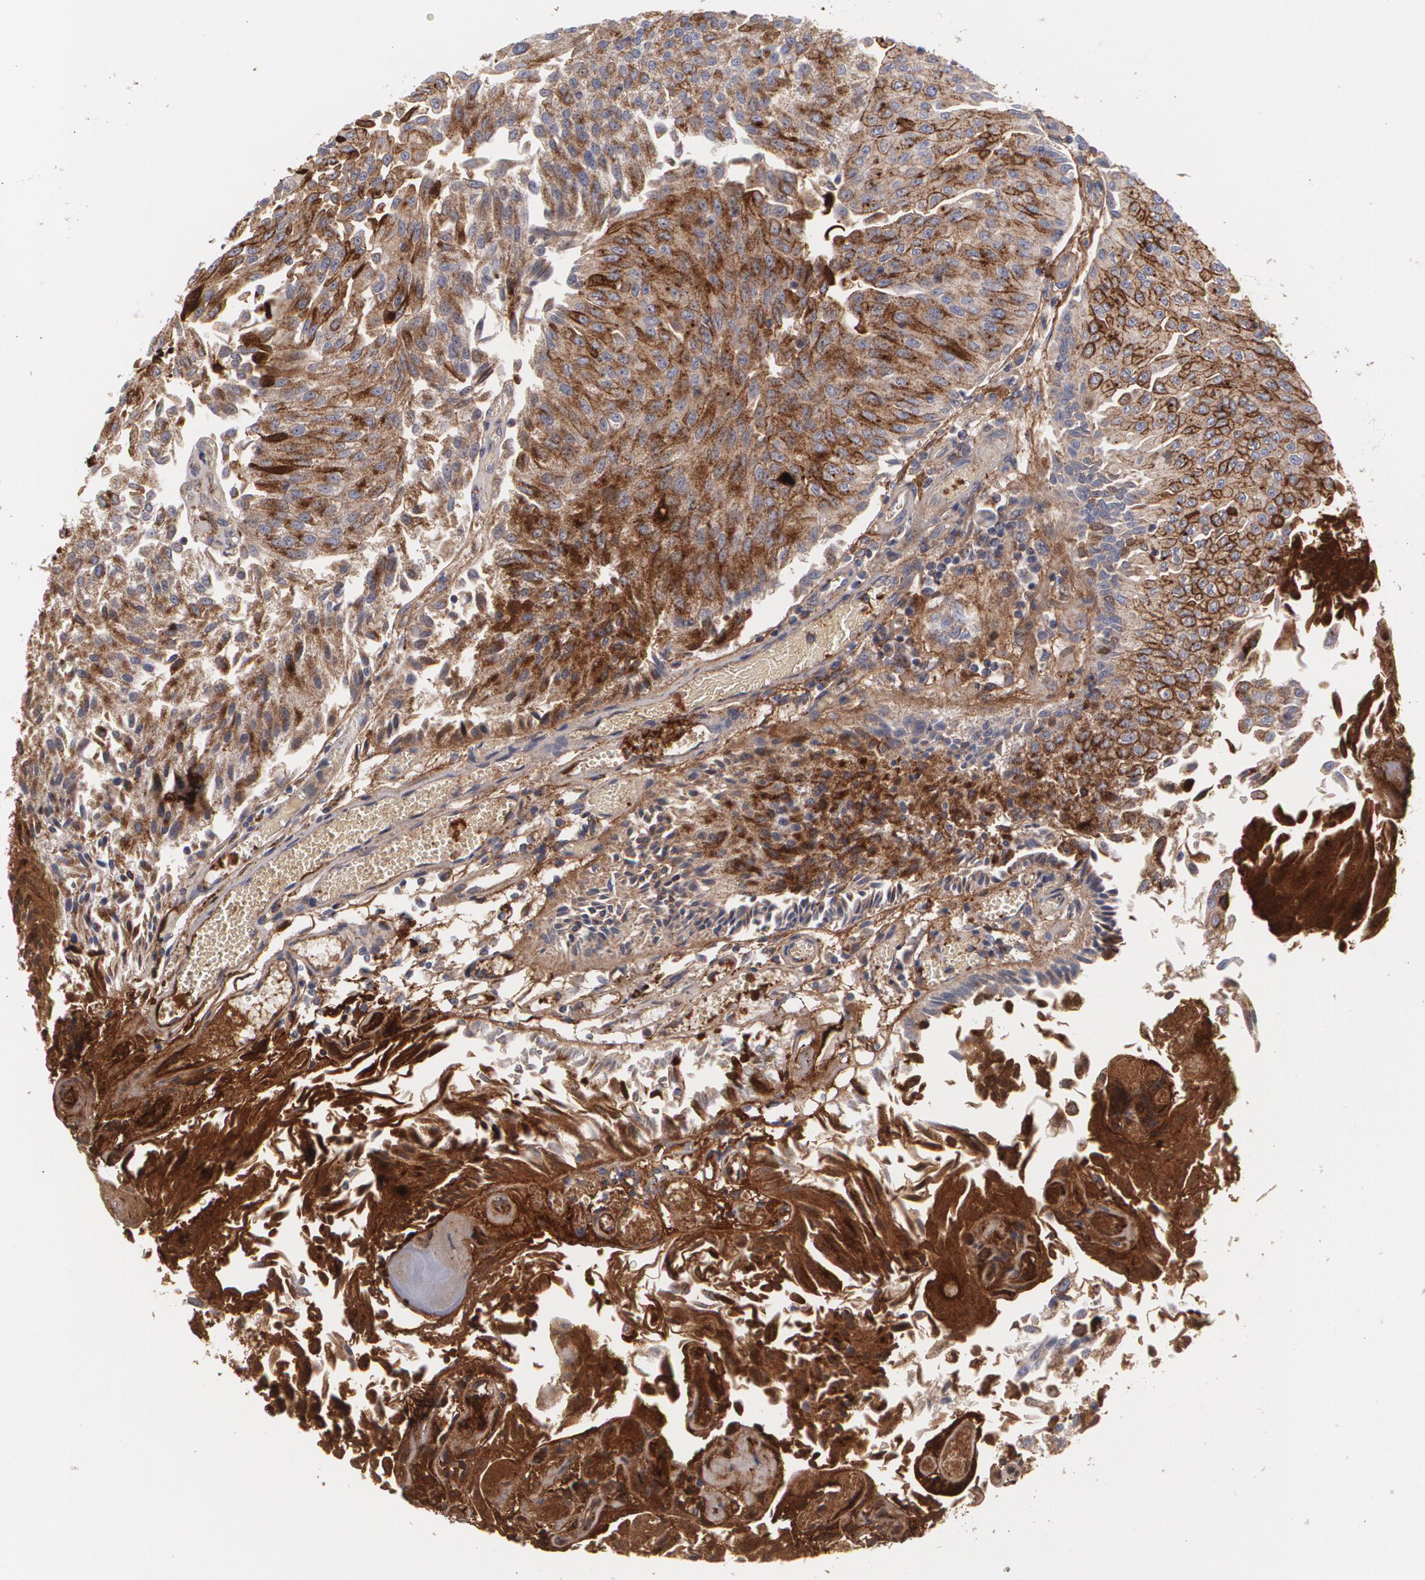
{"staining": {"intensity": "strong", "quantity": ">75%", "location": "cytoplasmic/membranous"}, "tissue": "urothelial cancer", "cell_type": "Tumor cells", "image_type": "cancer", "snomed": [{"axis": "morphology", "description": "Urothelial carcinoma, High grade"}, {"axis": "topography", "description": "Urinary bladder"}], "caption": "High-power microscopy captured an immunohistochemistry image of urothelial cancer, revealing strong cytoplasmic/membranous expression in approximately >75% of tumor cells.", "gene": "FBLN1", "patient": {"sex": "male", "age": 66}}